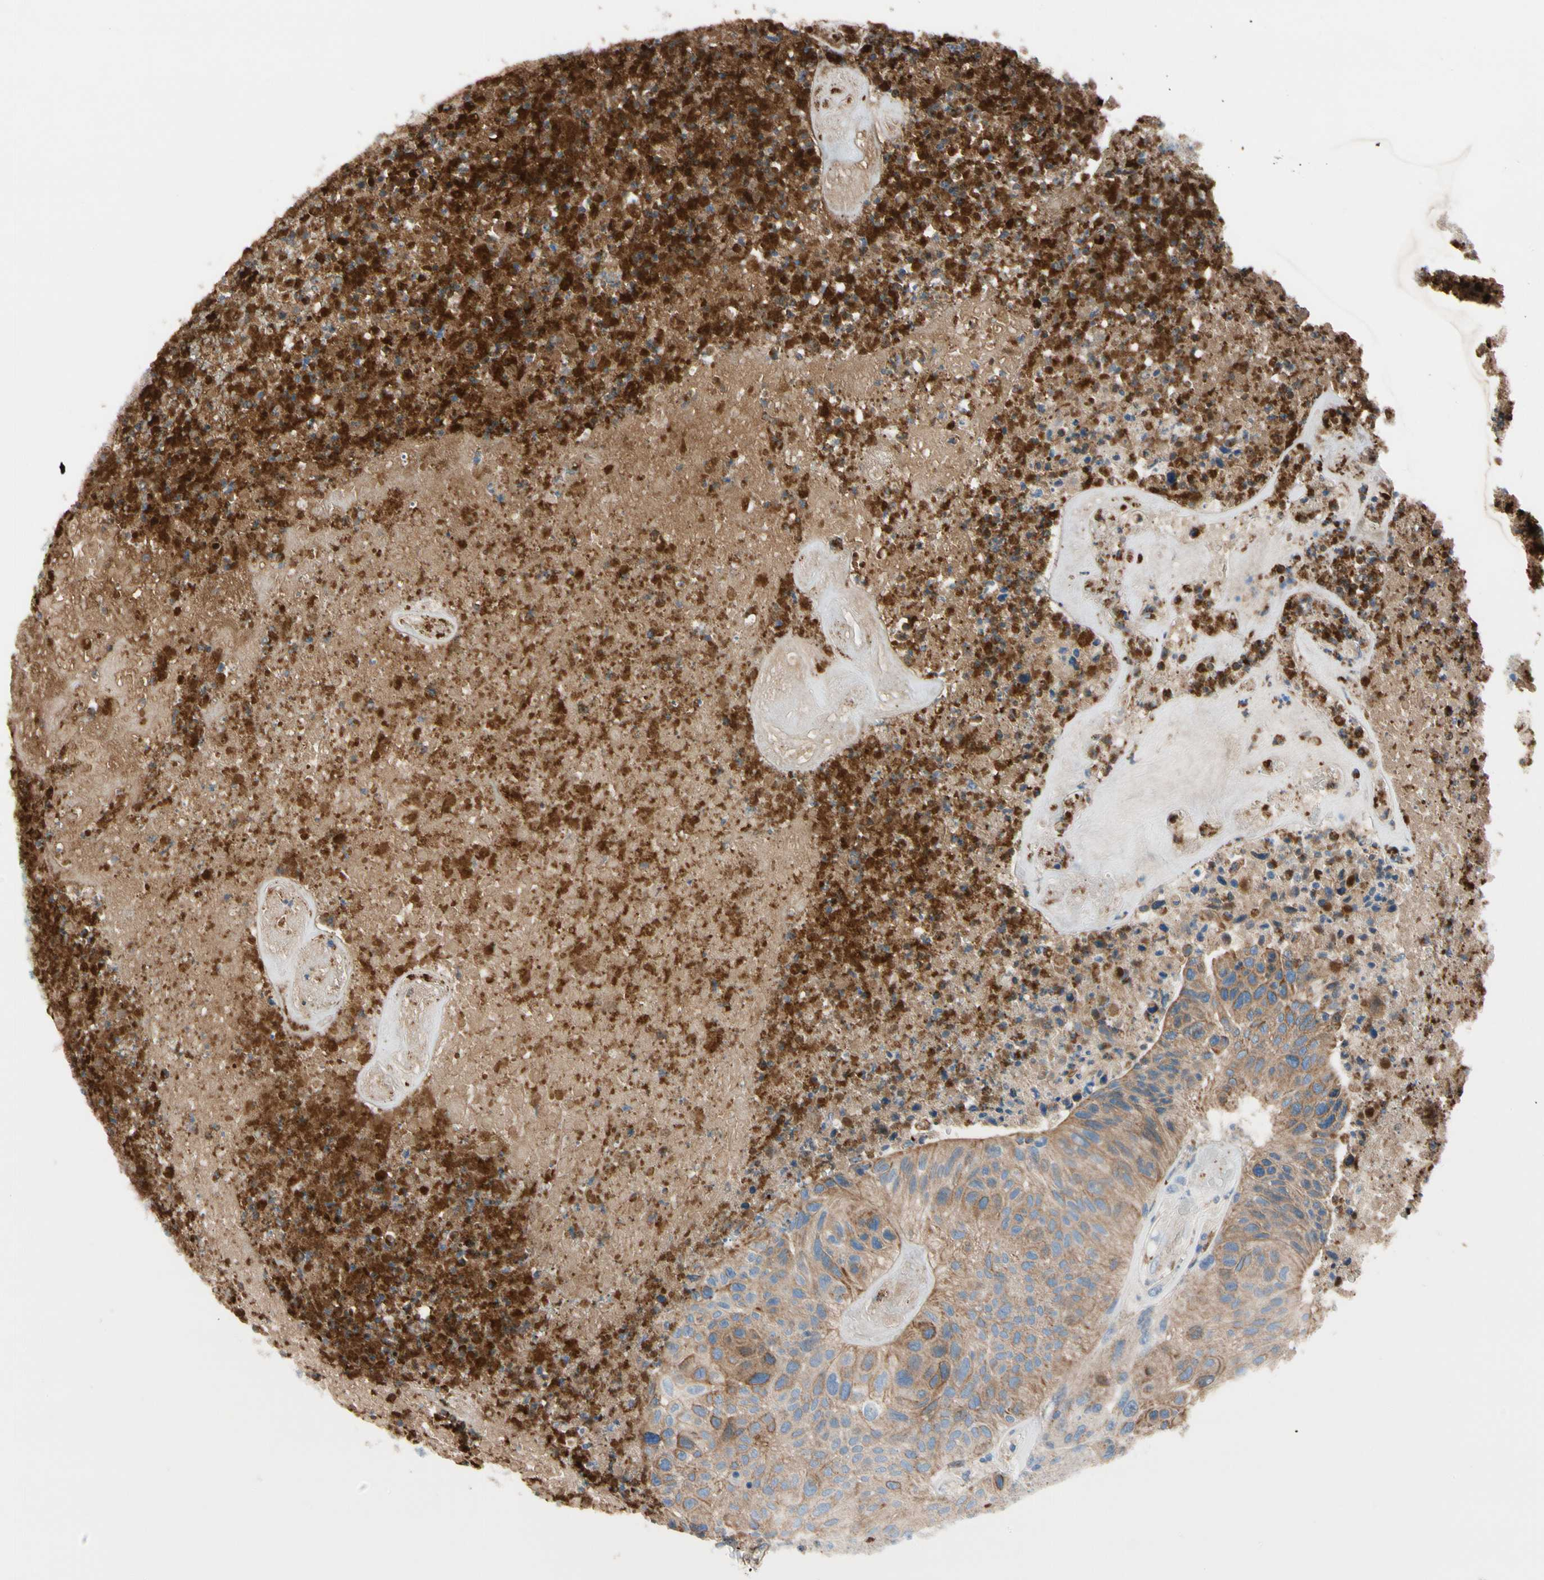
{"staining": {"intensity": "weak", "quantity": "25%-75%", "location": "cytoplasmic/membranous"}, "tissue": "urothelial cancer", "cell_type": "Tumor cells", "image_type": "cancer", "snomed": [{"axis": "morphology", "description": "Urothelial carcinoma, High grade"}, {"axis": "topography", "description": "Urinary bladder"}], "caption": "IHC staining of high-grade urothelial carcinoma, which exhibits low levels of weak cytoplasmic/membranous positivity in about 25%-75% of tumor cells indicating weak cytoplasmic/membranous protein positivity. The staining was performed using DAB (brown) for protein detection and nuclei were counterstained in hematoxylin (blue).", "gene": "HJURP", "patient": {"sex": "male", "age": 66}}